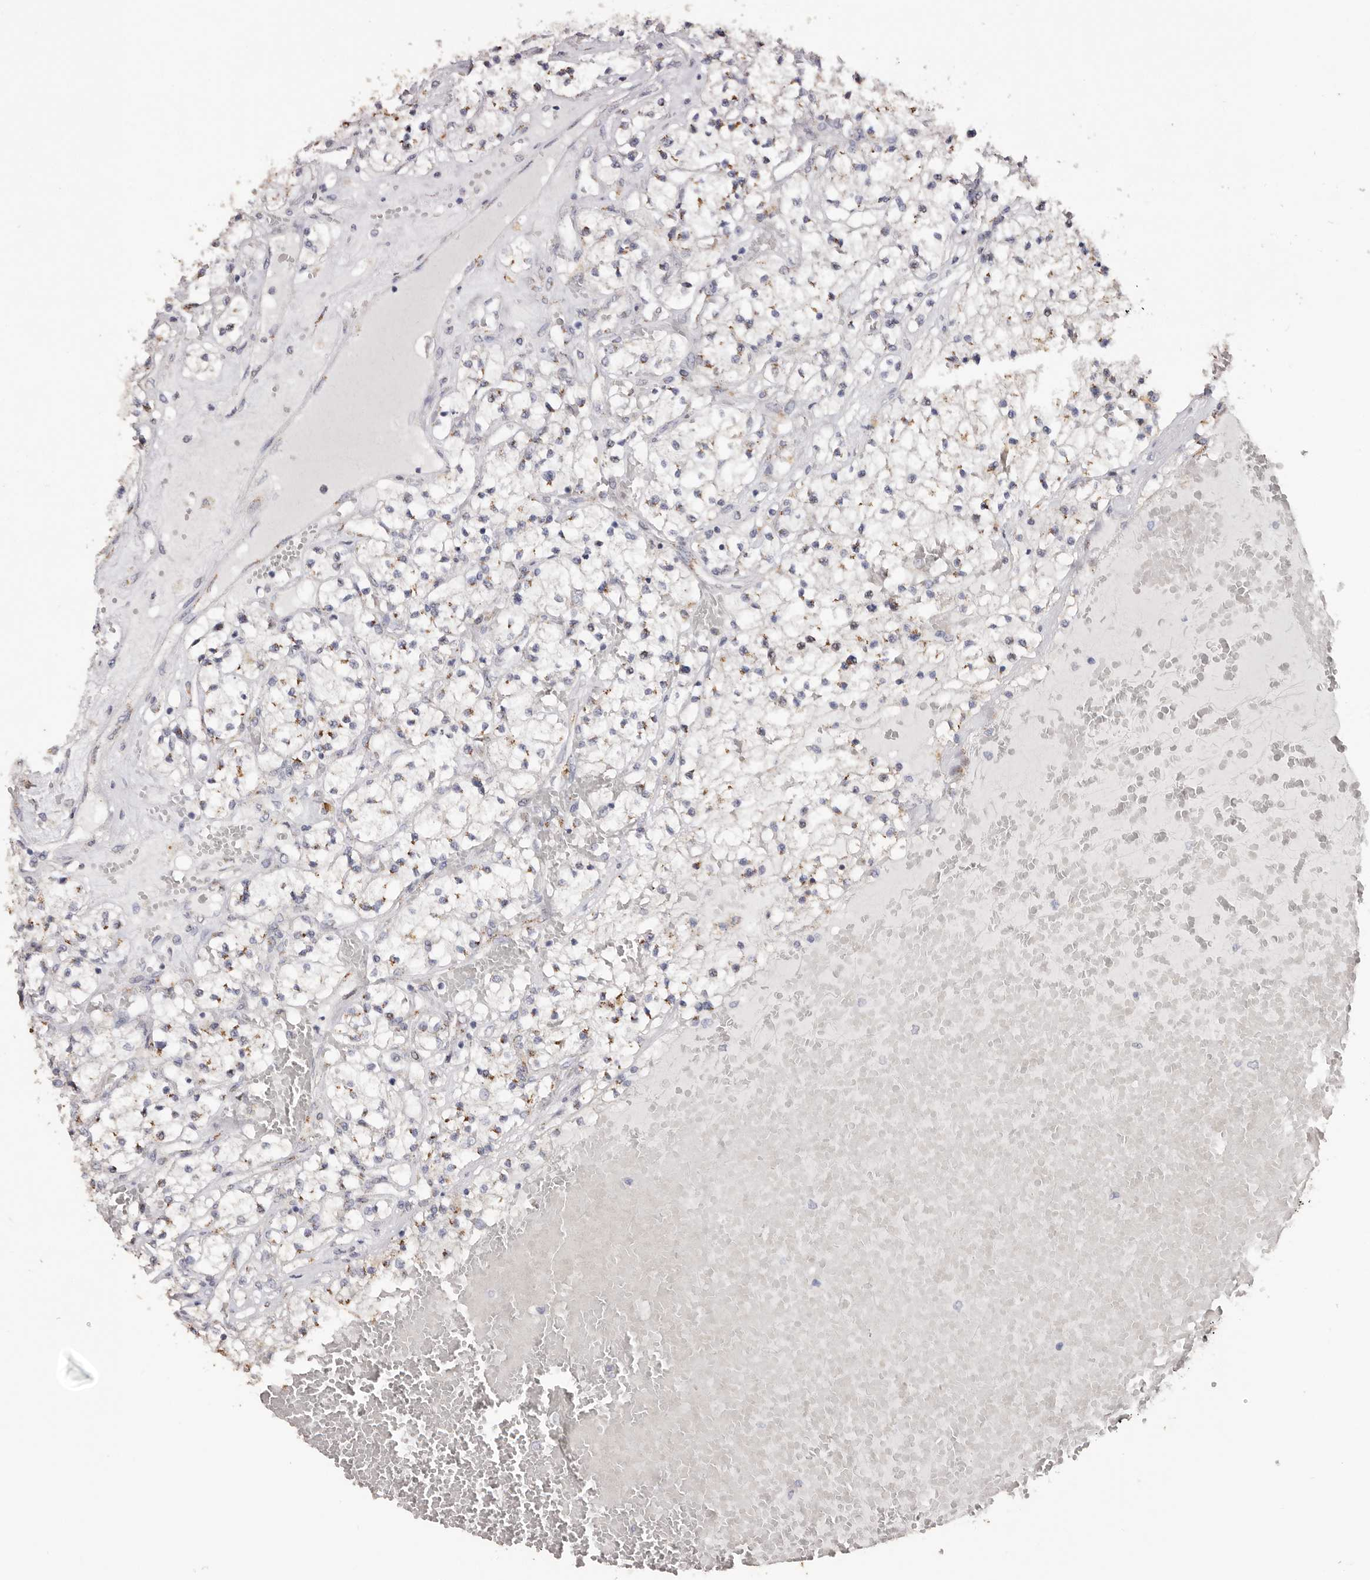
{"staining": {"intensity": "moderate", "quantity": ">75%", "location": "cytoplasmic/membranous"}, "tissue": "renal cancer", "cell_type": "Tumor cells", "image_type": "cancer", "snomed": [{"axis": "morphology", "description": "Normal tissue, NOS"}, {"axis": "morphology", "description": "Adenocarcinoma, NOS"}, {"axis": "topography", "description": "Kidney"}], "caption": "The histopathology image displays immunohistochemical staining of adenocarcinoma (renal). There is moderate cytoplasmic/membranous expression is identified in about >75% of tumor cells.", "gene": "LGALS7B", "patient": {"sex": "male", "age": 68}}